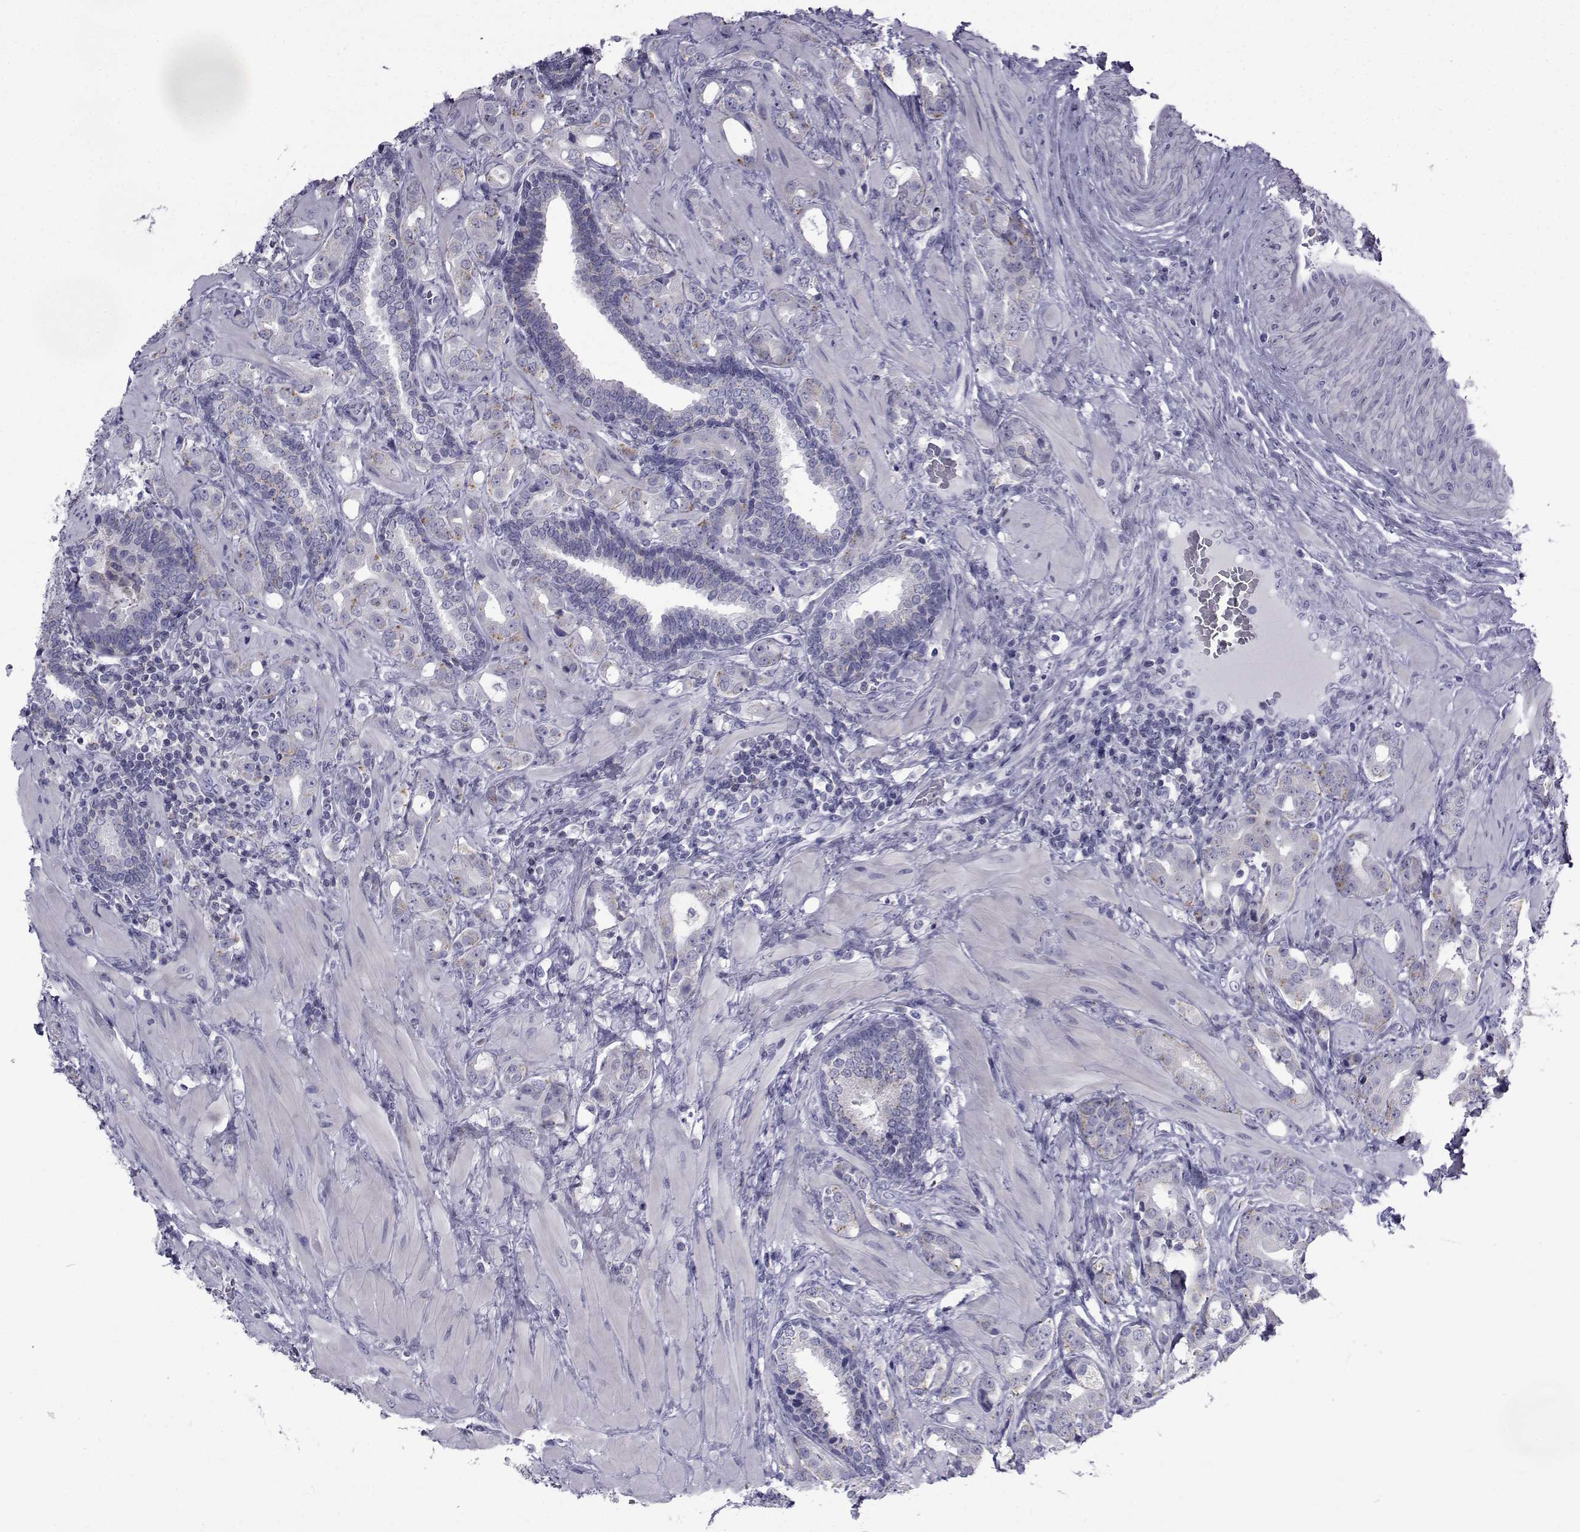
{"staining": {"intensity": "weak", "quantity": "<25%", "location": "cytoplasmic/membranous"}, "tissue": "prostate cancer", "cell_type": "Tumor cells", "image_type": "cancer", "snomed": [{"axis": "morphology", "description": "Adenocarcinoma, NOS"}, {"axis": "topography", "description": "Prostate"}], "caption": "Image shows no protein positivity in tumor cells of adenocarcinoma (prostate) tissue.", "gene": "PDE6H", "patient": {"sex": "male", "age": 57}}